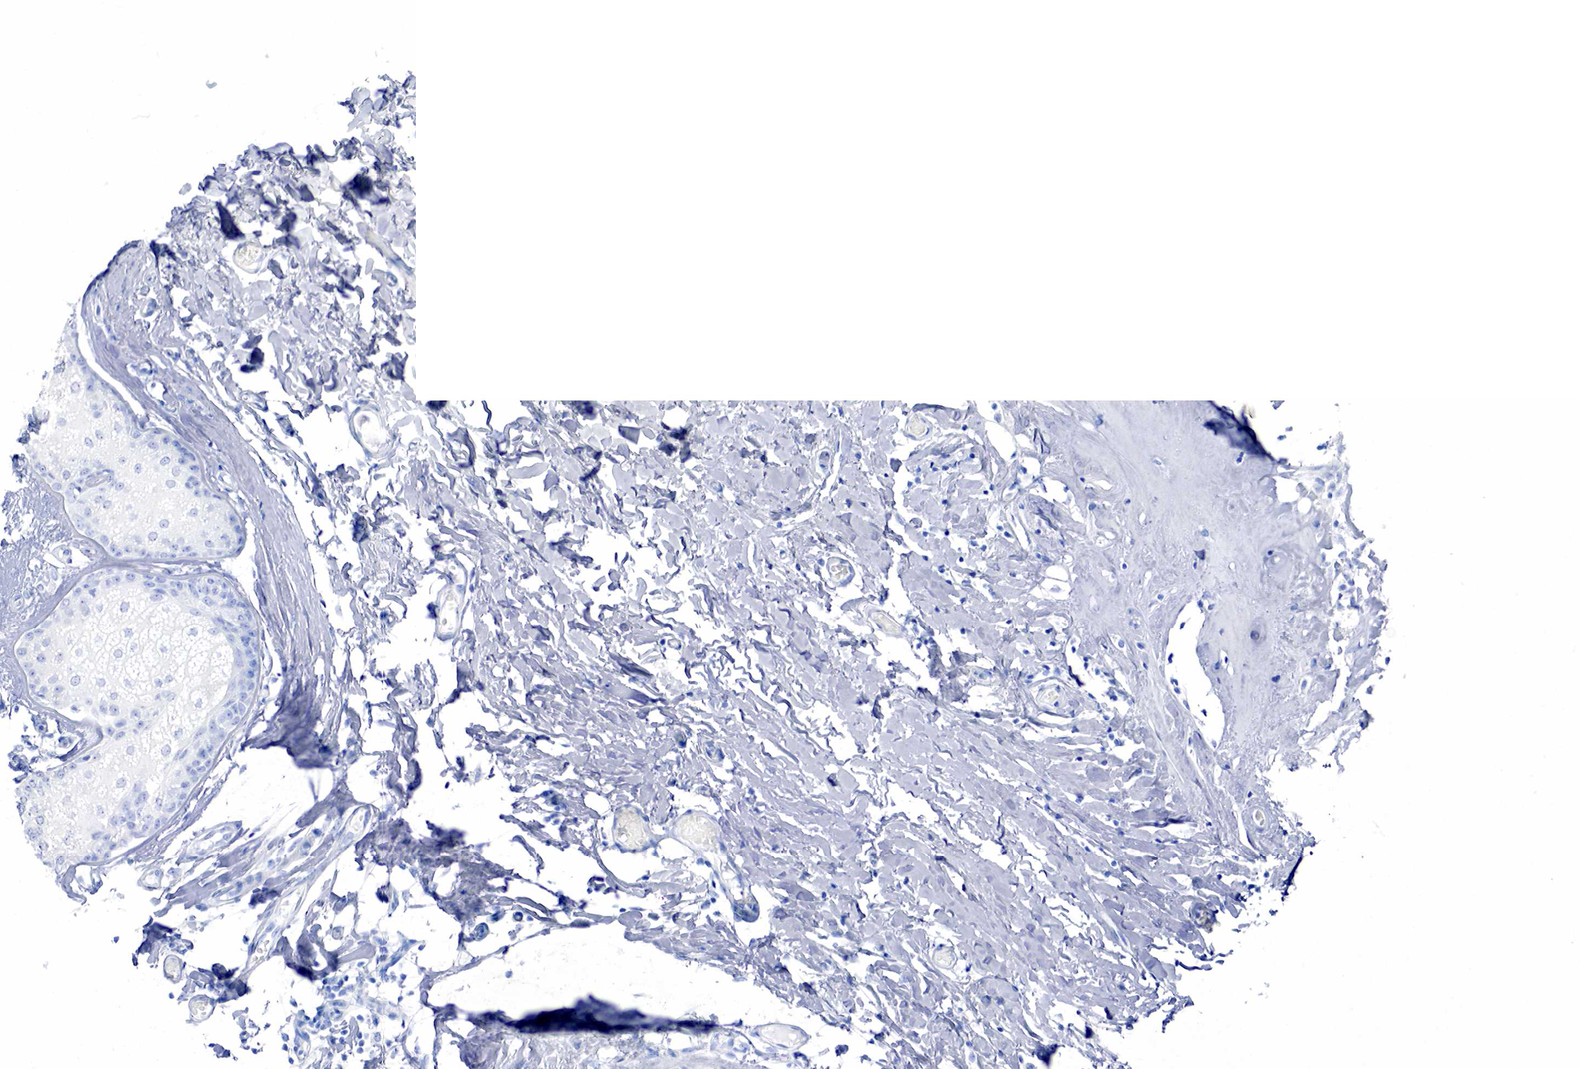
{"staining": {"intensity": "negative", "quantity": "none", "location": "none"}, "tissue": "skin", "cell_type": "Epidermal cells", "image_type": "normal", "snomed": [{"axis": "morphology", "description": "Normal tissue, NOS"}, {"axis": "topography", "description": "Vascular tissue"}, {"axis": "topography", "description": "Vulva"}, {"axis": "topography", "description": "Peripheral nerve tissue"}], "caption": "Immunohistochemistry (IHC) histopathology image of normal skin stained for a protein (brown), which exhibits no expression in epidermal cells.", "gene": "INHA", "patient": {"sex": "female", "age": 86}}